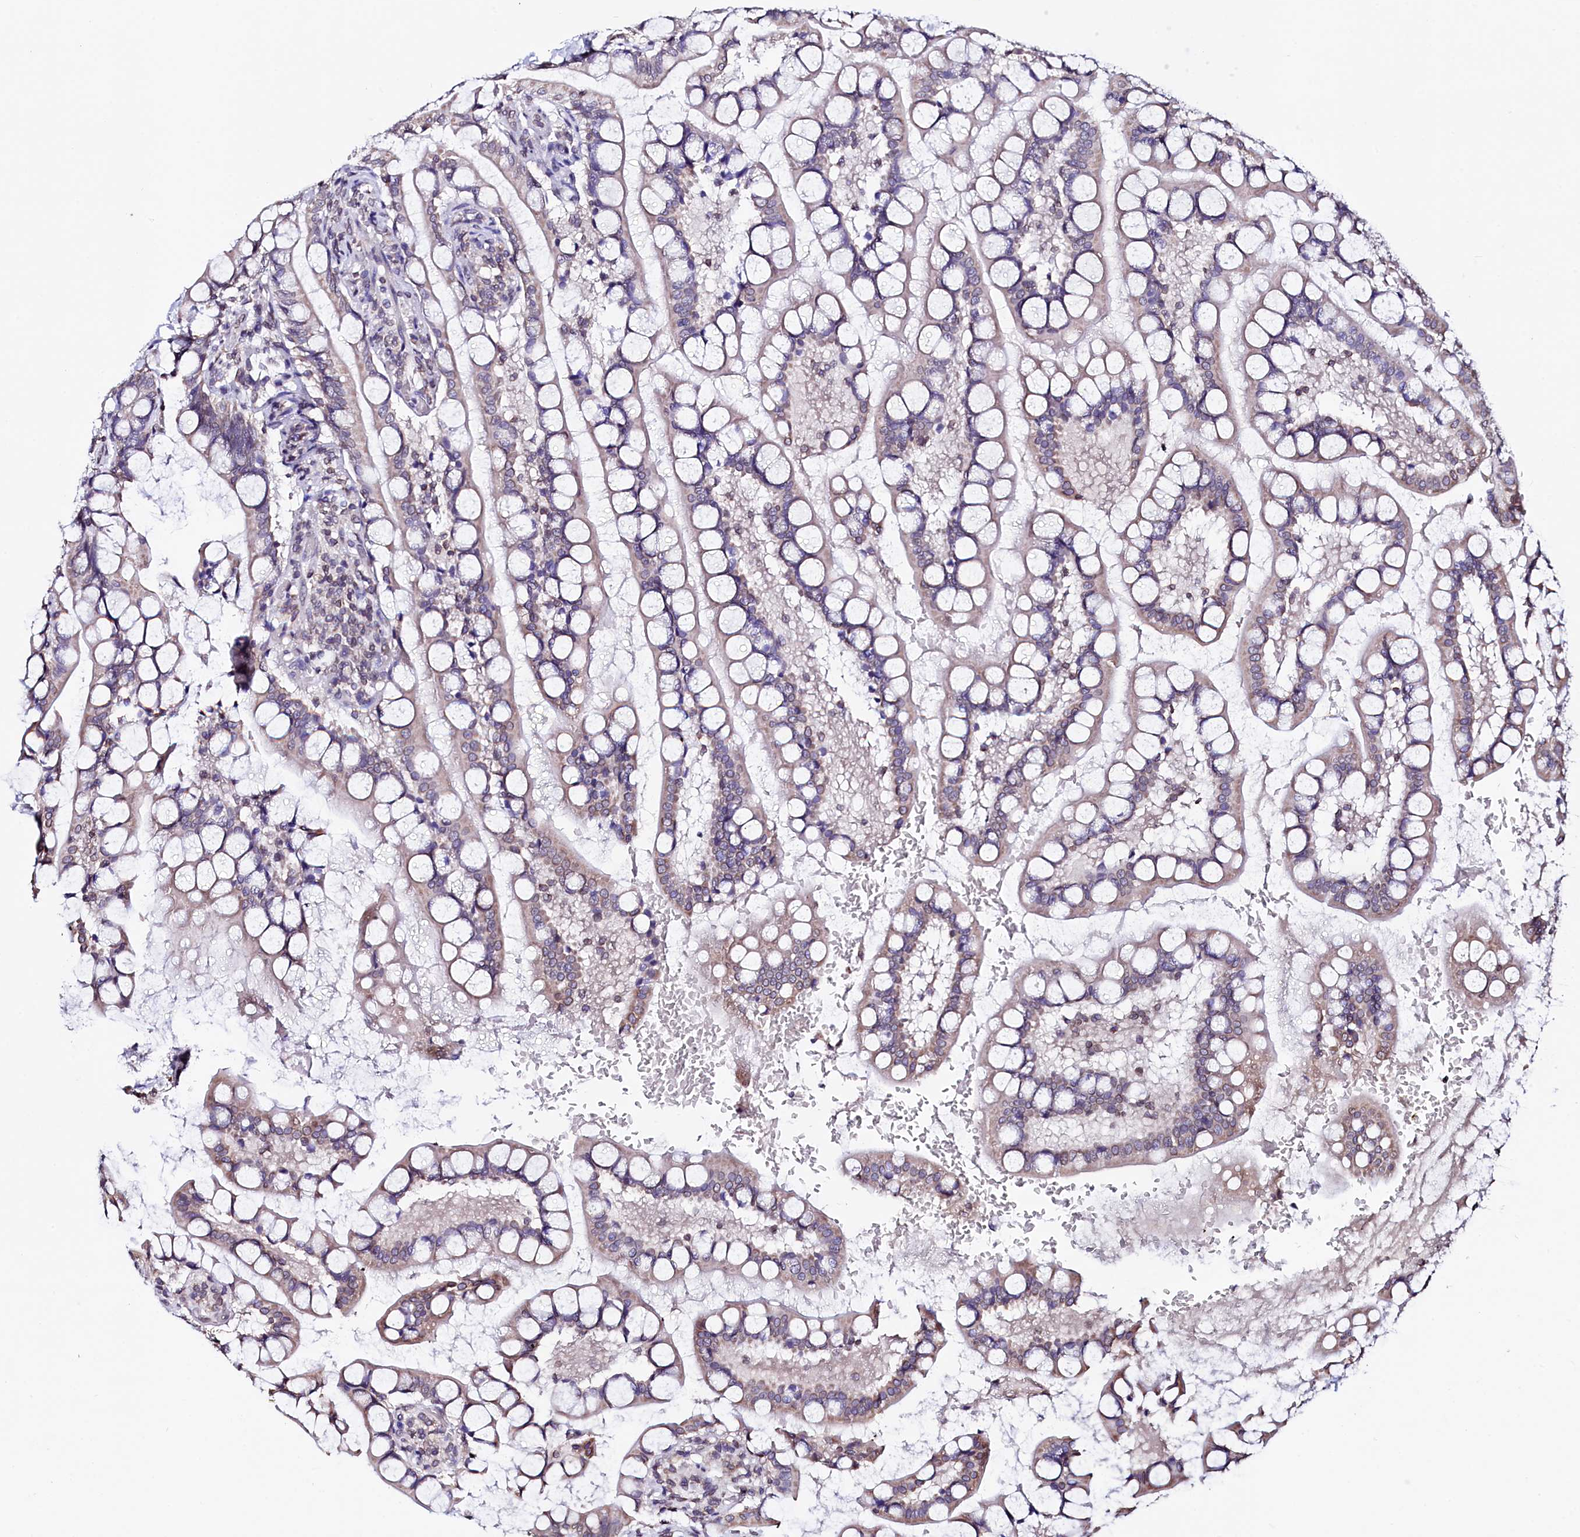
{"staining": {"intensity": "moderate", "quantity": "25%-75%", "location": "cytoplasmic/membranous"}, "tissue": "small intestine", "cell_type": "Glandular cells", "image_type": "normal", "snomed": [{"axis": "morphology", "description": "Normal tissue, NOS"}, {"axis": "topography", "description": "Small intestine"}], "caption": "A brown stain labels moderate cytoplasmic/membranous staining of a protein in glandular cells of benign human small intestine.", "gene": "HAND1", "patient": {"sex": "male", "age": 52}}